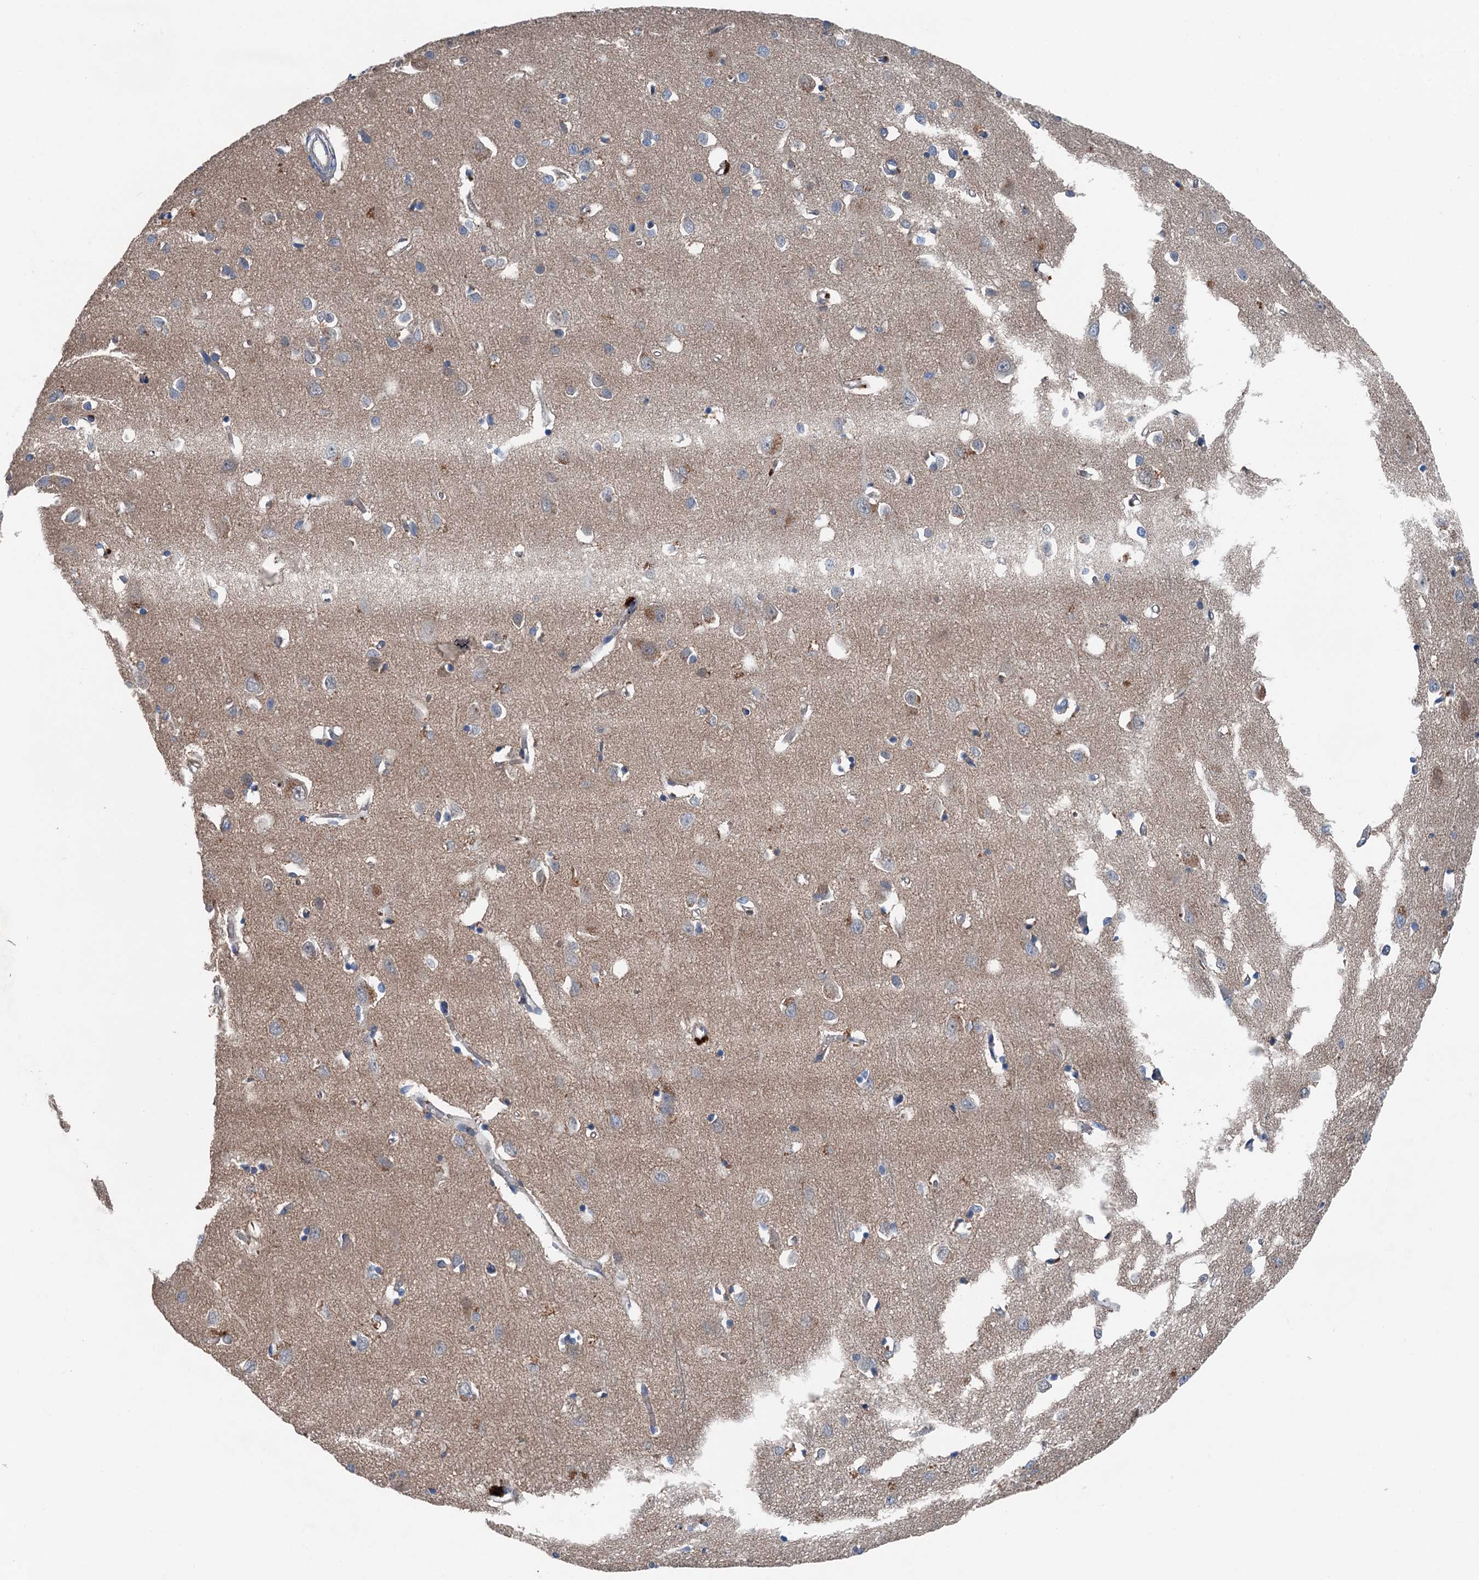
{"staining": {"intensity": "negative", "quantity": "none", "location": "none"}, "tissue": "cerebral cortex", "cell_type": "Endothelial cells", "image_type": "normal", "snomed": [{"axis": "morphology", "description": "Normal tissue, NOS"}, {"axis": "topography", "description": "Cerebral cortex"}], "caption": "The image exhibits no staining of endothelial cells in benign cerebral cortex. (DAB (3,3'-diaminobenzidine) immunohistochemistry with hematoxylin counter stain).", "gene": "SLC2A10", "patient": {"sex": "female", "age": 64}}